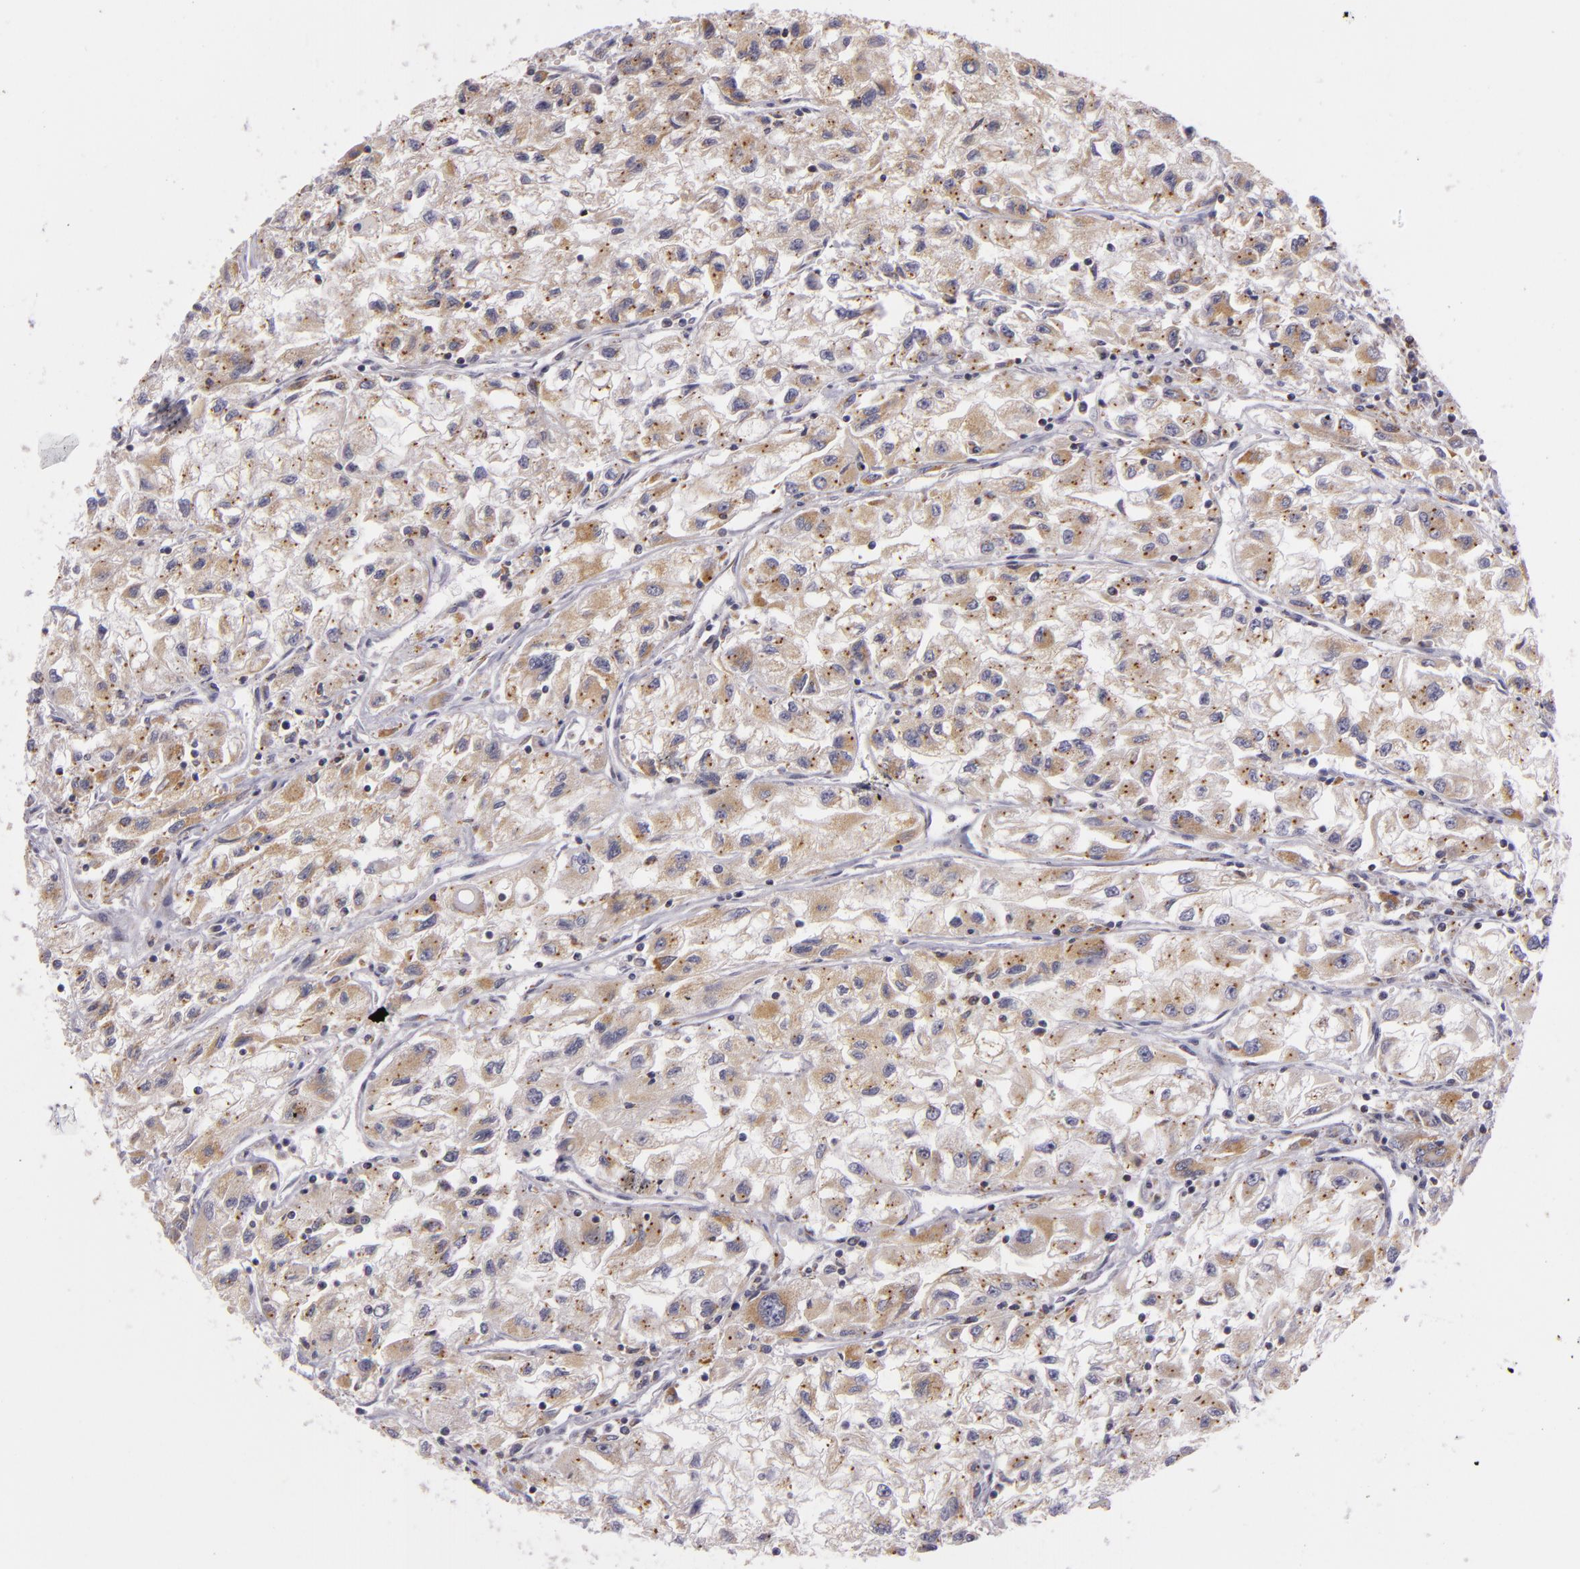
{"staining": {"intensity": "weak", "quantity": ">75%", "location": "cytoplasmic/membranous"}, "tissue": "renal cancer", "cell_type": "Tumor cells", "image_type": "cancer", "snomed": [{"axis": "morphology", "description": "Adenocarcinoma, NOS"}, {"axis": "topography", "description": "Kidney"}], "caption": "A low amount of weak cytoplasmic/membranous staining is appreciated in about >75% of tumor cells in renal cancer (adenocarcinoma) tissue.", "gene": "CILK1", "patient": {"sex": "male", "age": 59}}